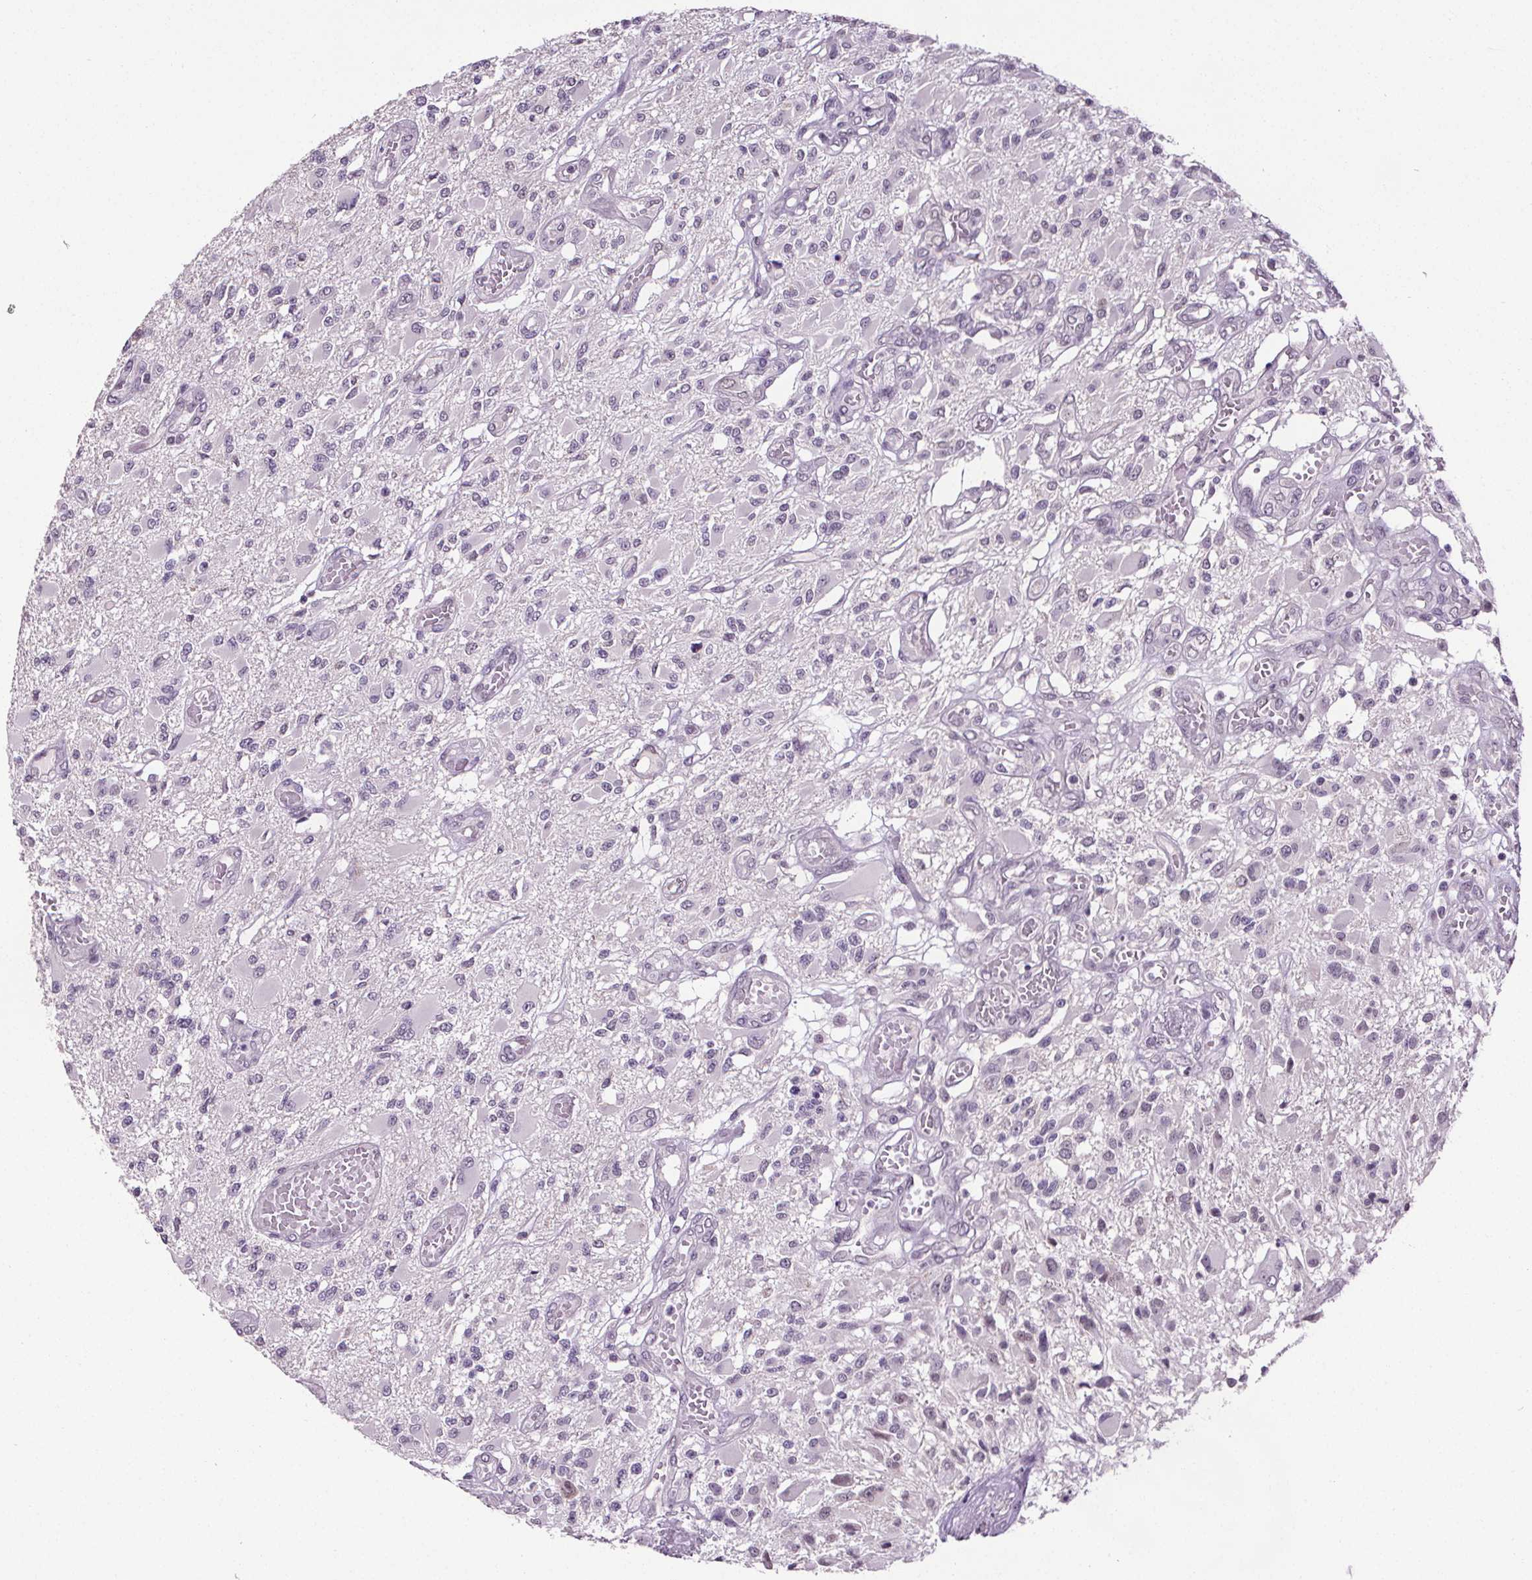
{"staining": {"intensity": "negative", "quantity": "none", "location": "none"}, "tissue": "glioma", "cell_type": "Tumor cells", "image_type": "cancer", "snomed": [{"axis": "morphology", "description": "Glioma, malignant, High grade"}, {"axis": "topography", "description": "Brain"}], "caption": "Photomicrograph shows no significant protein expression in tumor cells of high-grade glioma (malignant).", "gene": "SLC2A9", "patient": {"sex": "female", "age": 63}}